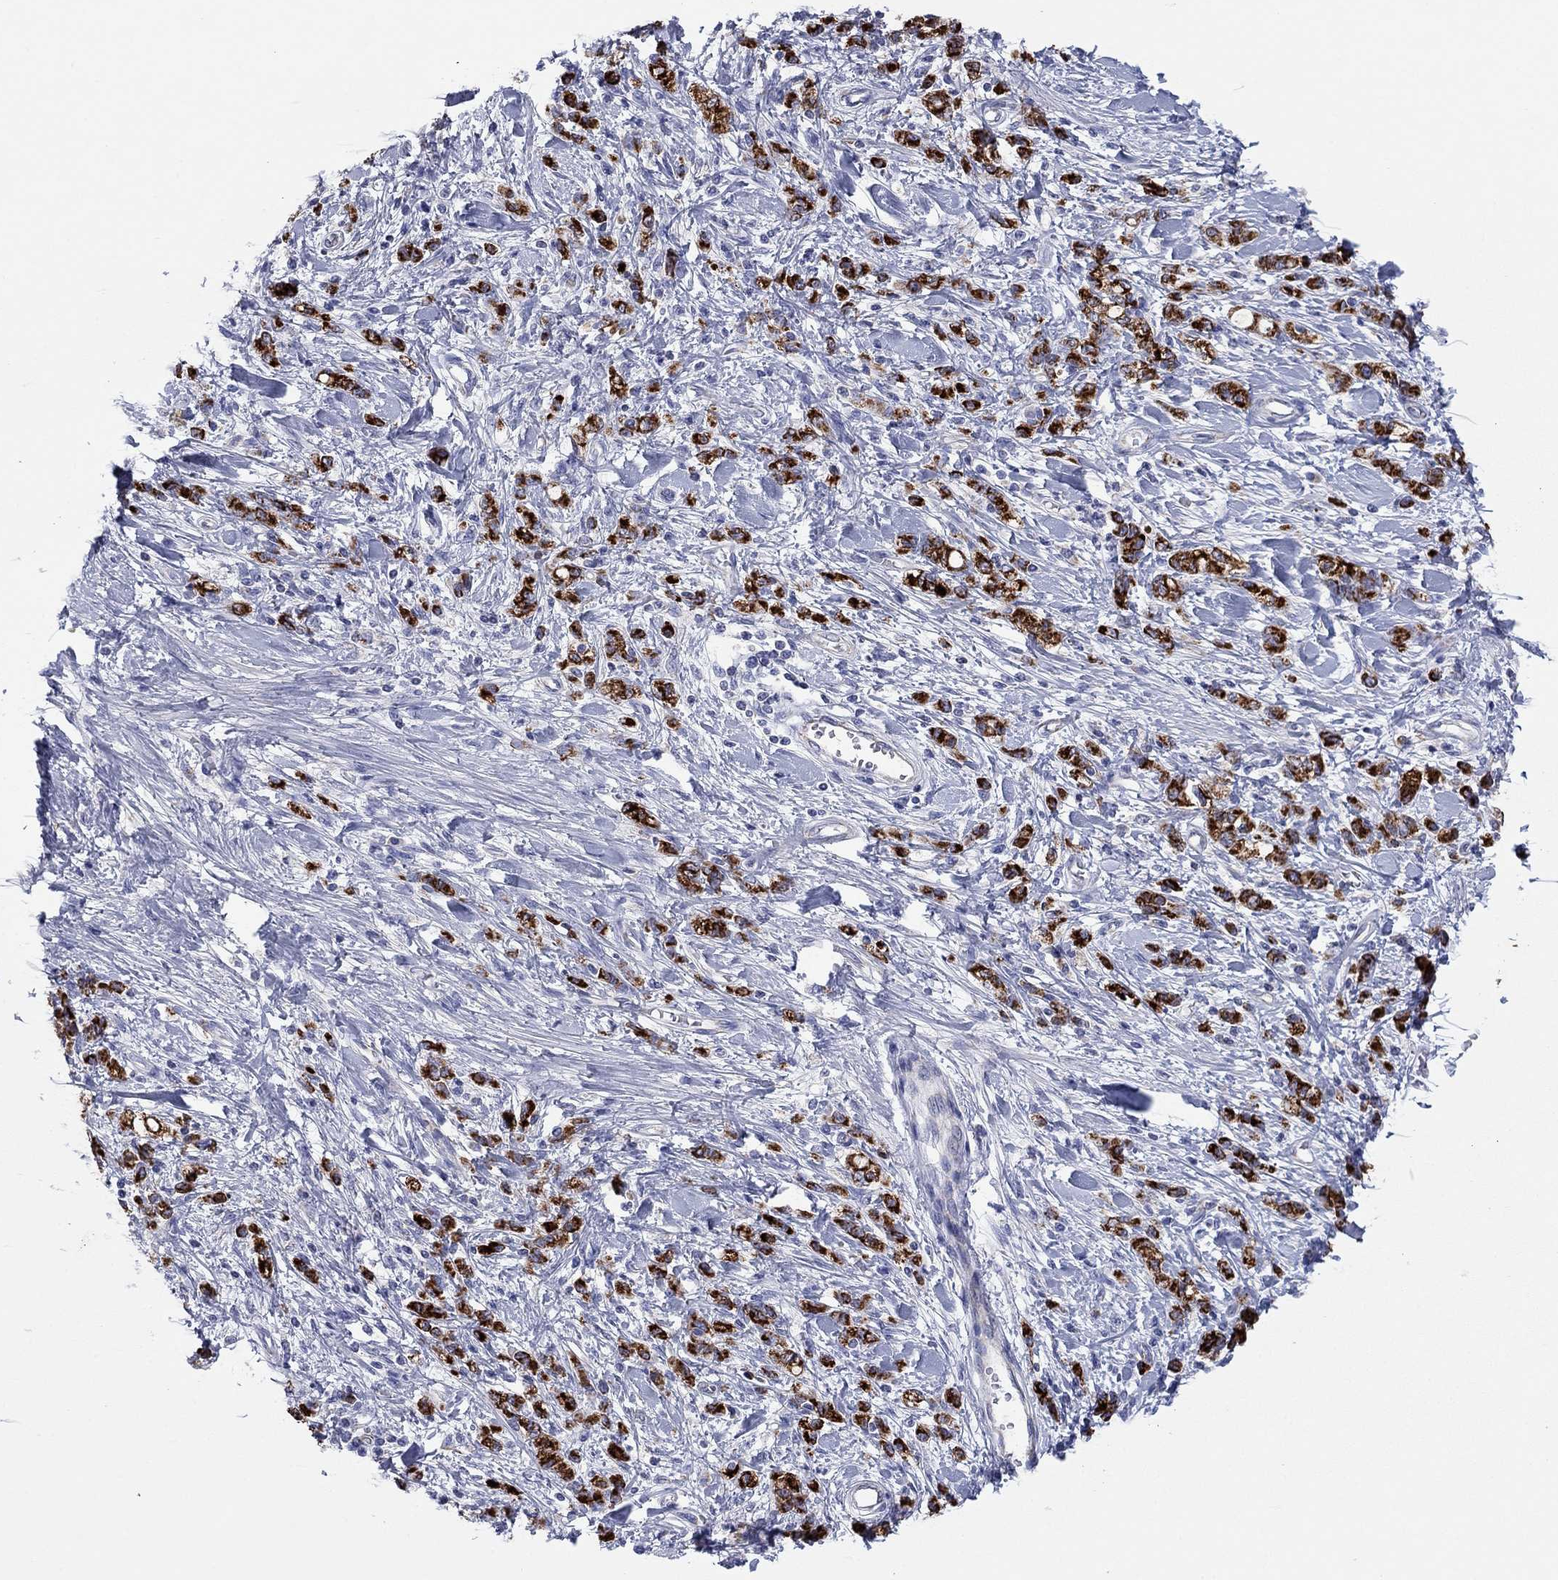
{"staining": {"intensity": "strong", "quantity": ">75%", "location": "cytoplasmic/membranous"}, "tissue": "stomach cancer", "cell_type": "Tumor cells", "image_type": "cancer", "snomed": [{"axis": "morphology", "description": "Adenocarcinoma, NOS"}, {"axis": "topography", "description": "Stomach"}], "caption": "Immunohistochemical staining of human stomach cancer displays high levels of strong cytoplasmic/membranous protein positivity in about >75% of tumor cells.", "gene": "MGST3", "patient": {"sex": "male", "age": 77}}